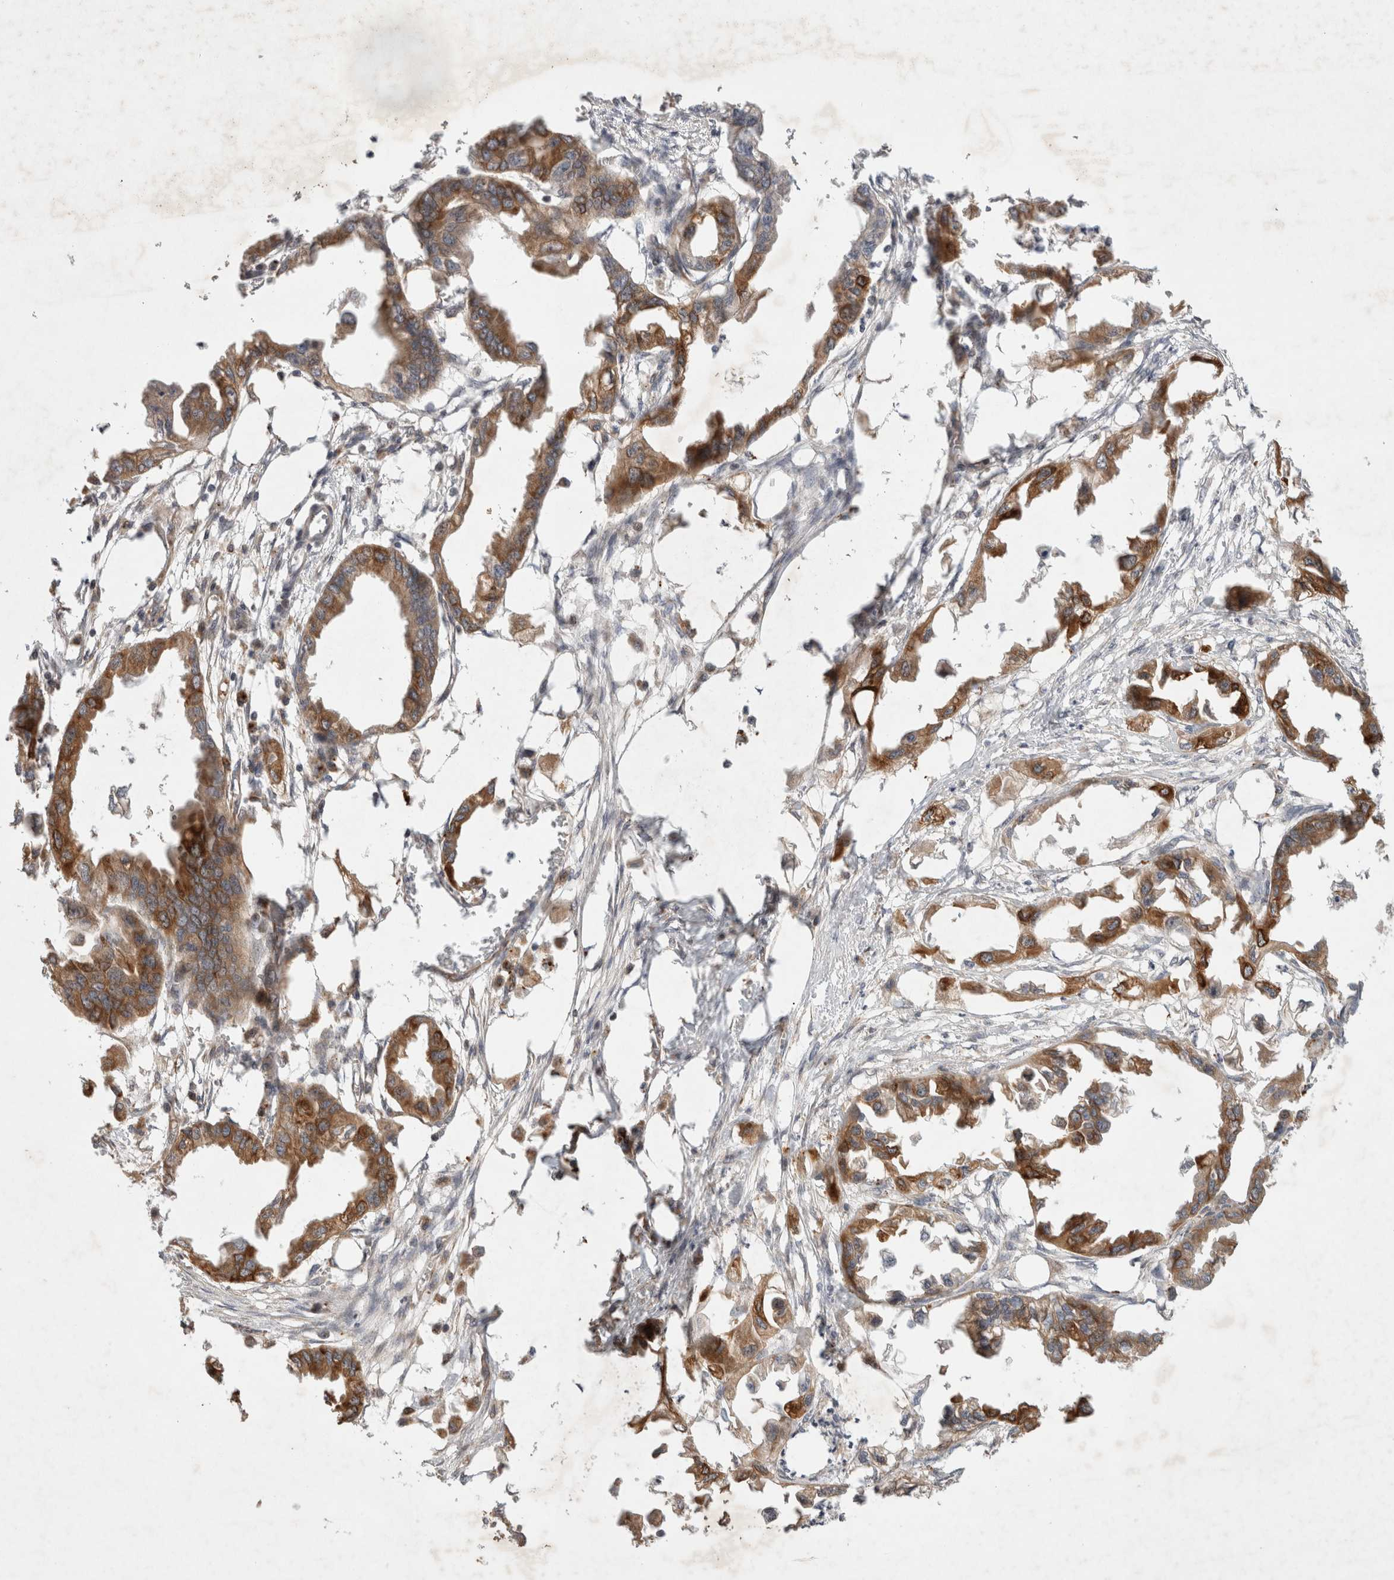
{"staining": {"intensity": "moderate", "quantity": ">75%", "location": "cytoplasmic/membranous"}, "tissue": "endometrial cancer", "cell_type": "Tumor cells", "image_type": "cancer", "snomed": [{"axis": "morphology", "description": "Adenocarcinoma, NOS"}, {"axis": "morphology", "description": "Adenocarcinoma, metastatic, NOS"}, {"axis": "topography", "description": "Adipose tissue"}, {"axis": "topography", "description": "Endometrium"}], "caption": "Immunohistochemical staining of human metastatic adenocarcinoma (endometrial) displays moderate cytoplasmic/membranous protein positivity in approximately >75% of tumor cells.", "gene": "NMU", "patient": {"sex": "female", "age": 67}}